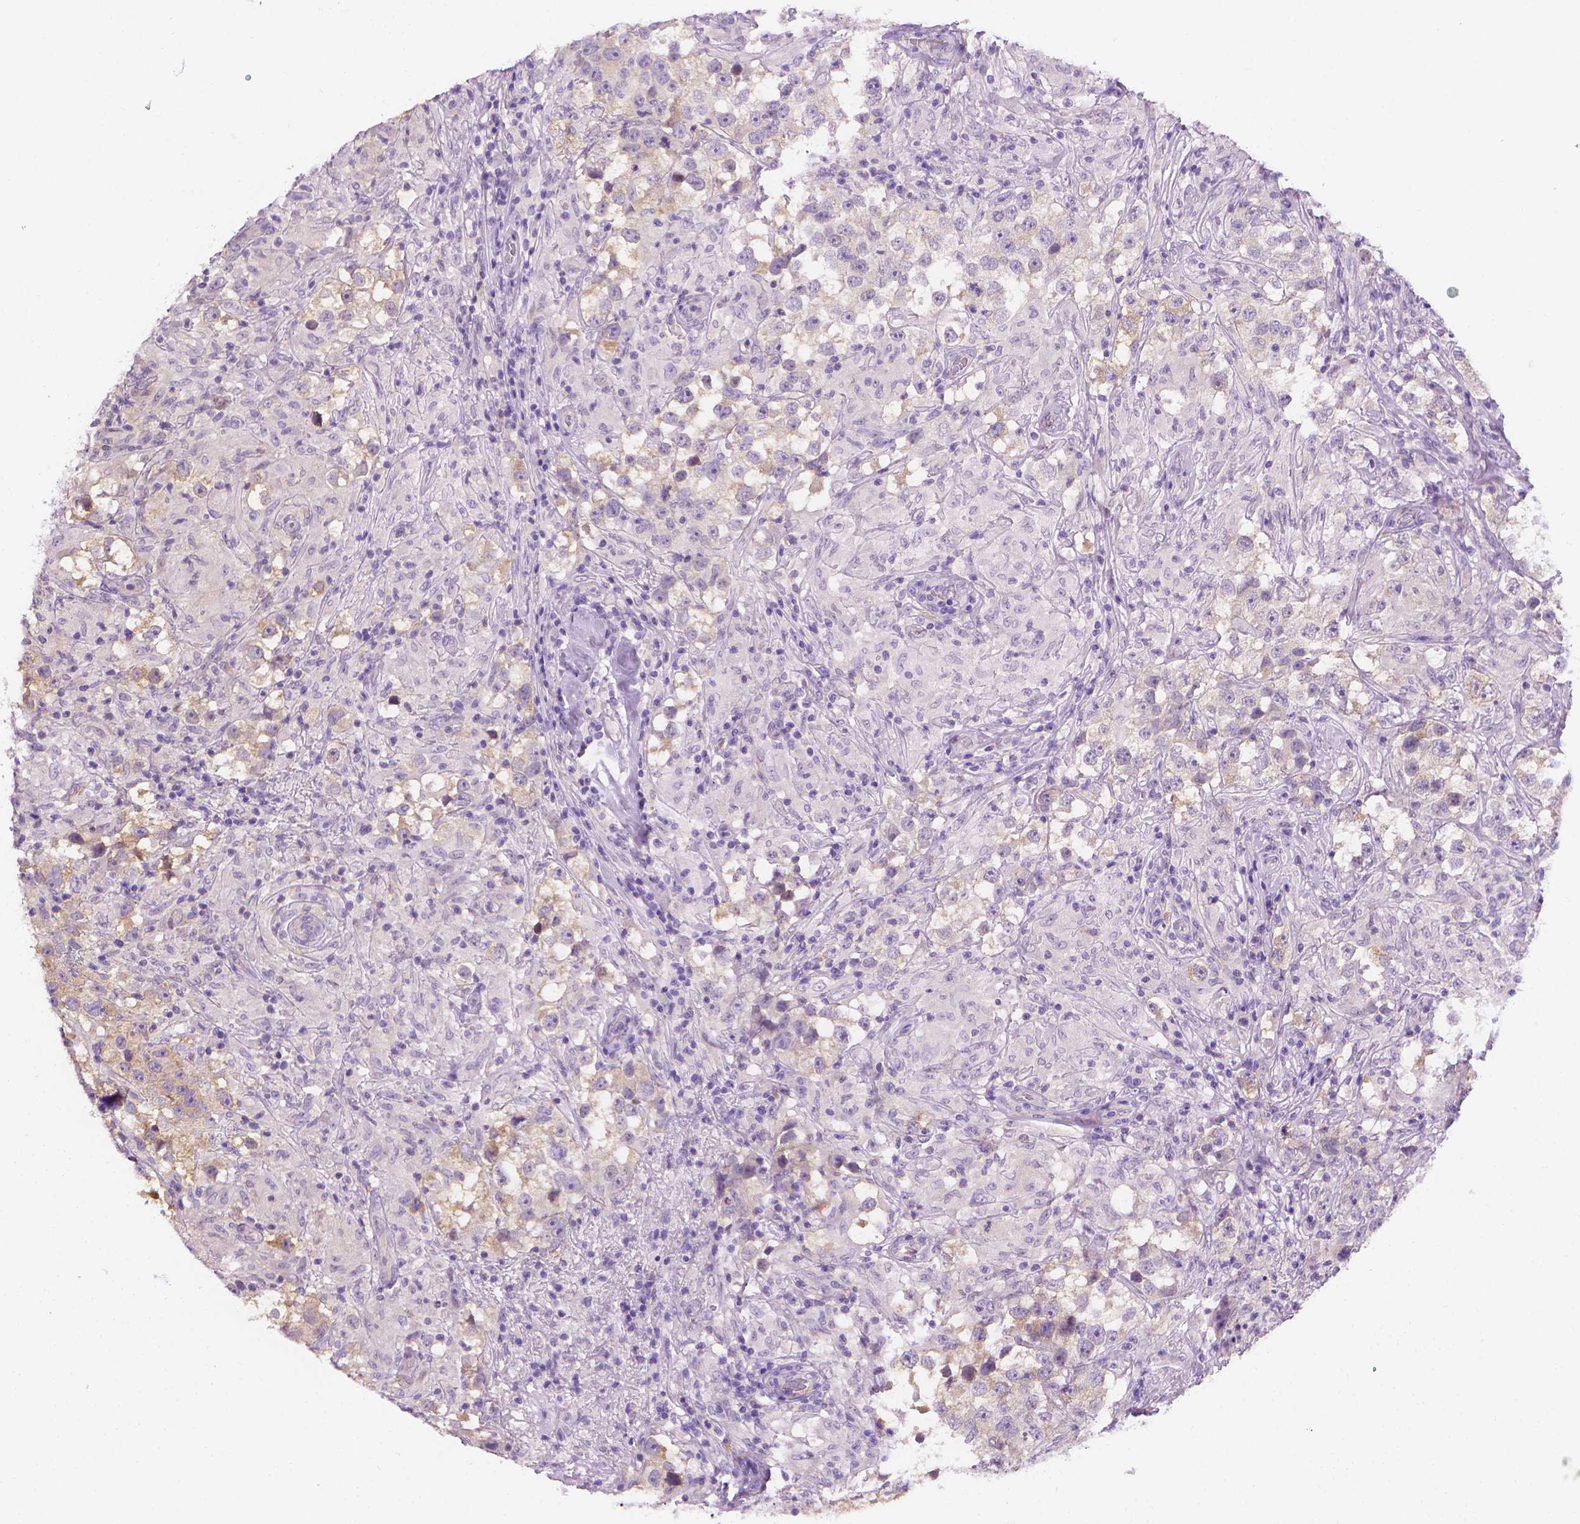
{"staining": {"intensity": "weak", "quantity": "<25%", "location": "cytoplasmic/membranous"}, "tissue": "testis cancer", "cell_type": "Tumor cells", "image_type": "cancer", "snomed": [{"axis": "morphology", "description": "Seminoma, NOS"}, {"axis": "topography", "description": "Testis"}], "caption": "Human testis seminoma stained for a protein using immunohistochemistry (IHC) shows no staining in tumor cells.", "gene": "FASN", "patient": {"sex": "male", "age": 46}}